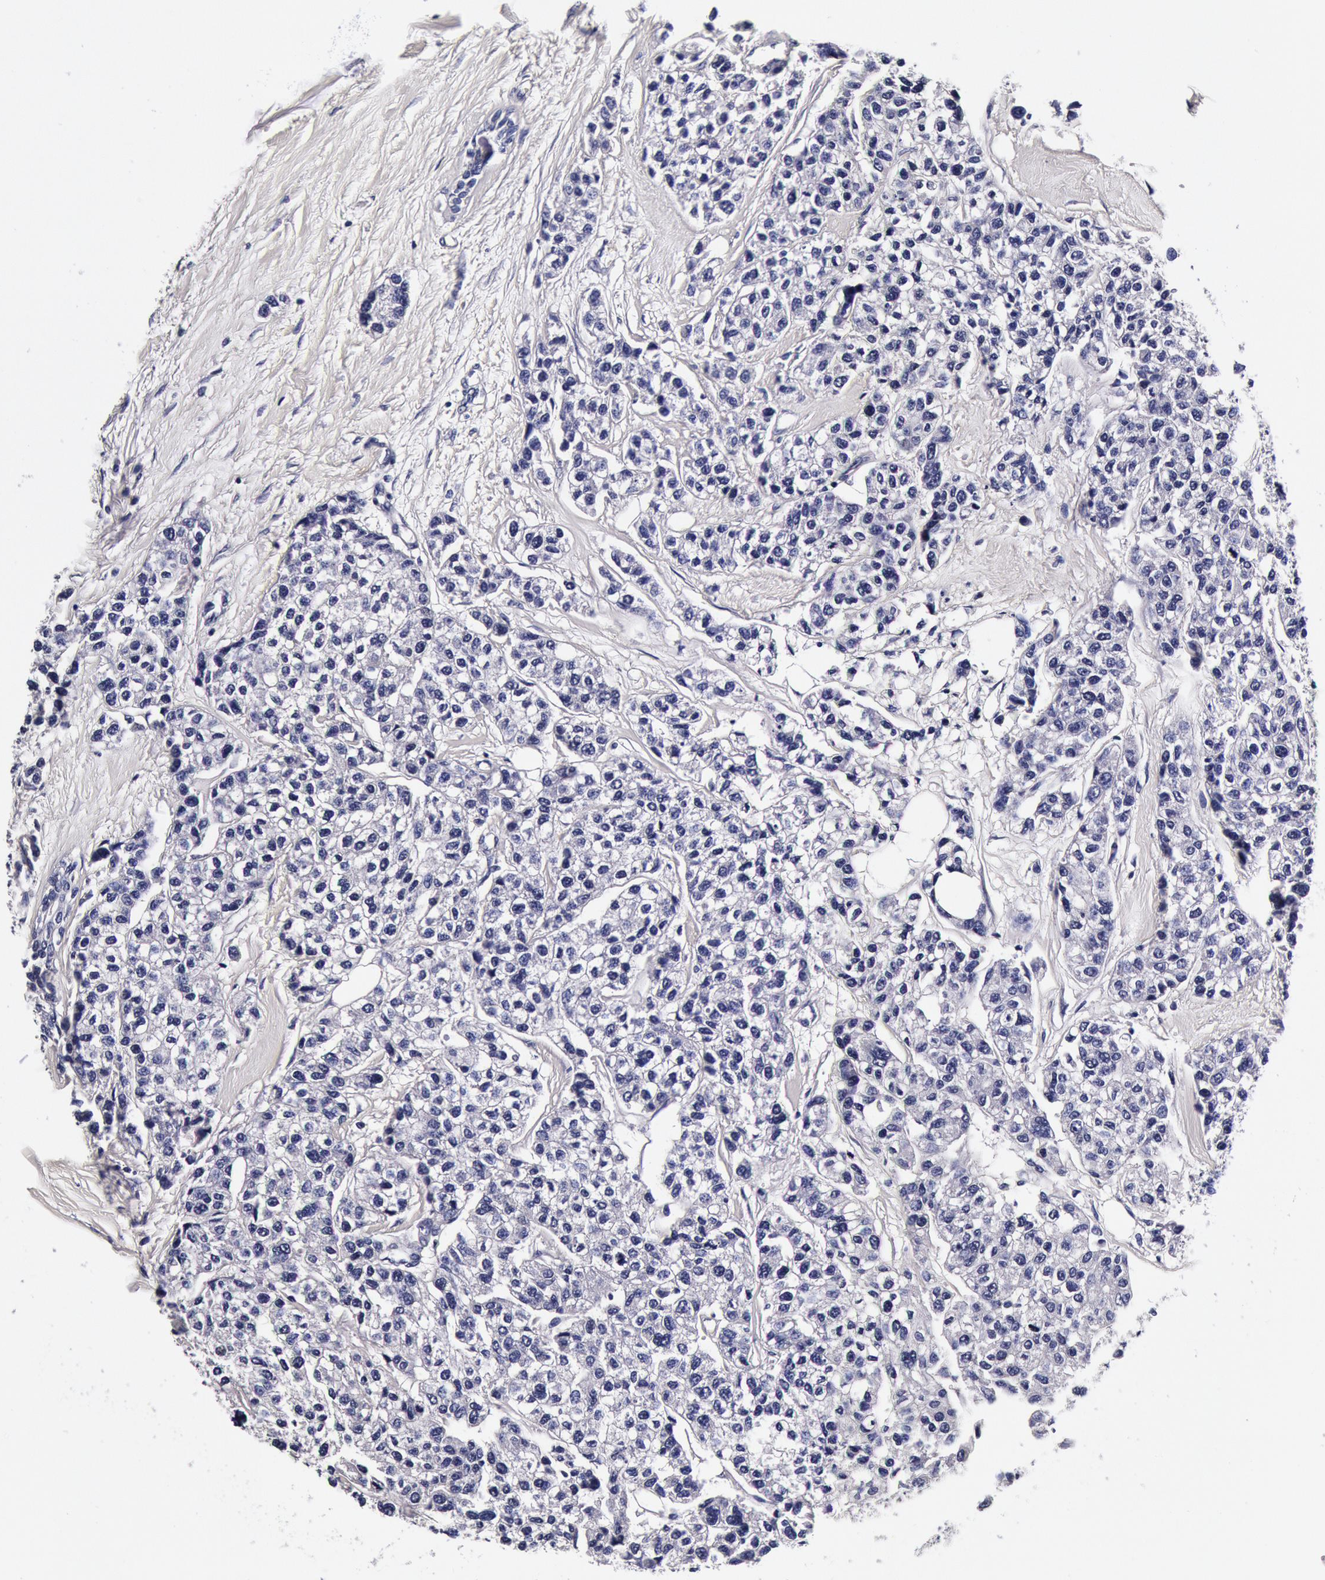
{"staining": {"intensity": "negative", "quantity": "none", "location": "none"}, "tissue": "breast cancer", "cell_type": "Tumor cells", "image_type": "cancer", "snomed": [{"axis": "morphology", "description": "Duct carcinoma"}, {"axis": "topography", "description": "Breast"}], "caption": "IHC image of breast invasive ductal carcinoma stained for a protein (brown), which exhibits no staining in tumor cells. (DAB (3,3'-diaminobenzidine) immunohistochemistry visualized using brightfield microscopy, high magnification).", "gene": "CCDC22", "patient": {"sex": "female", "age": 51}}